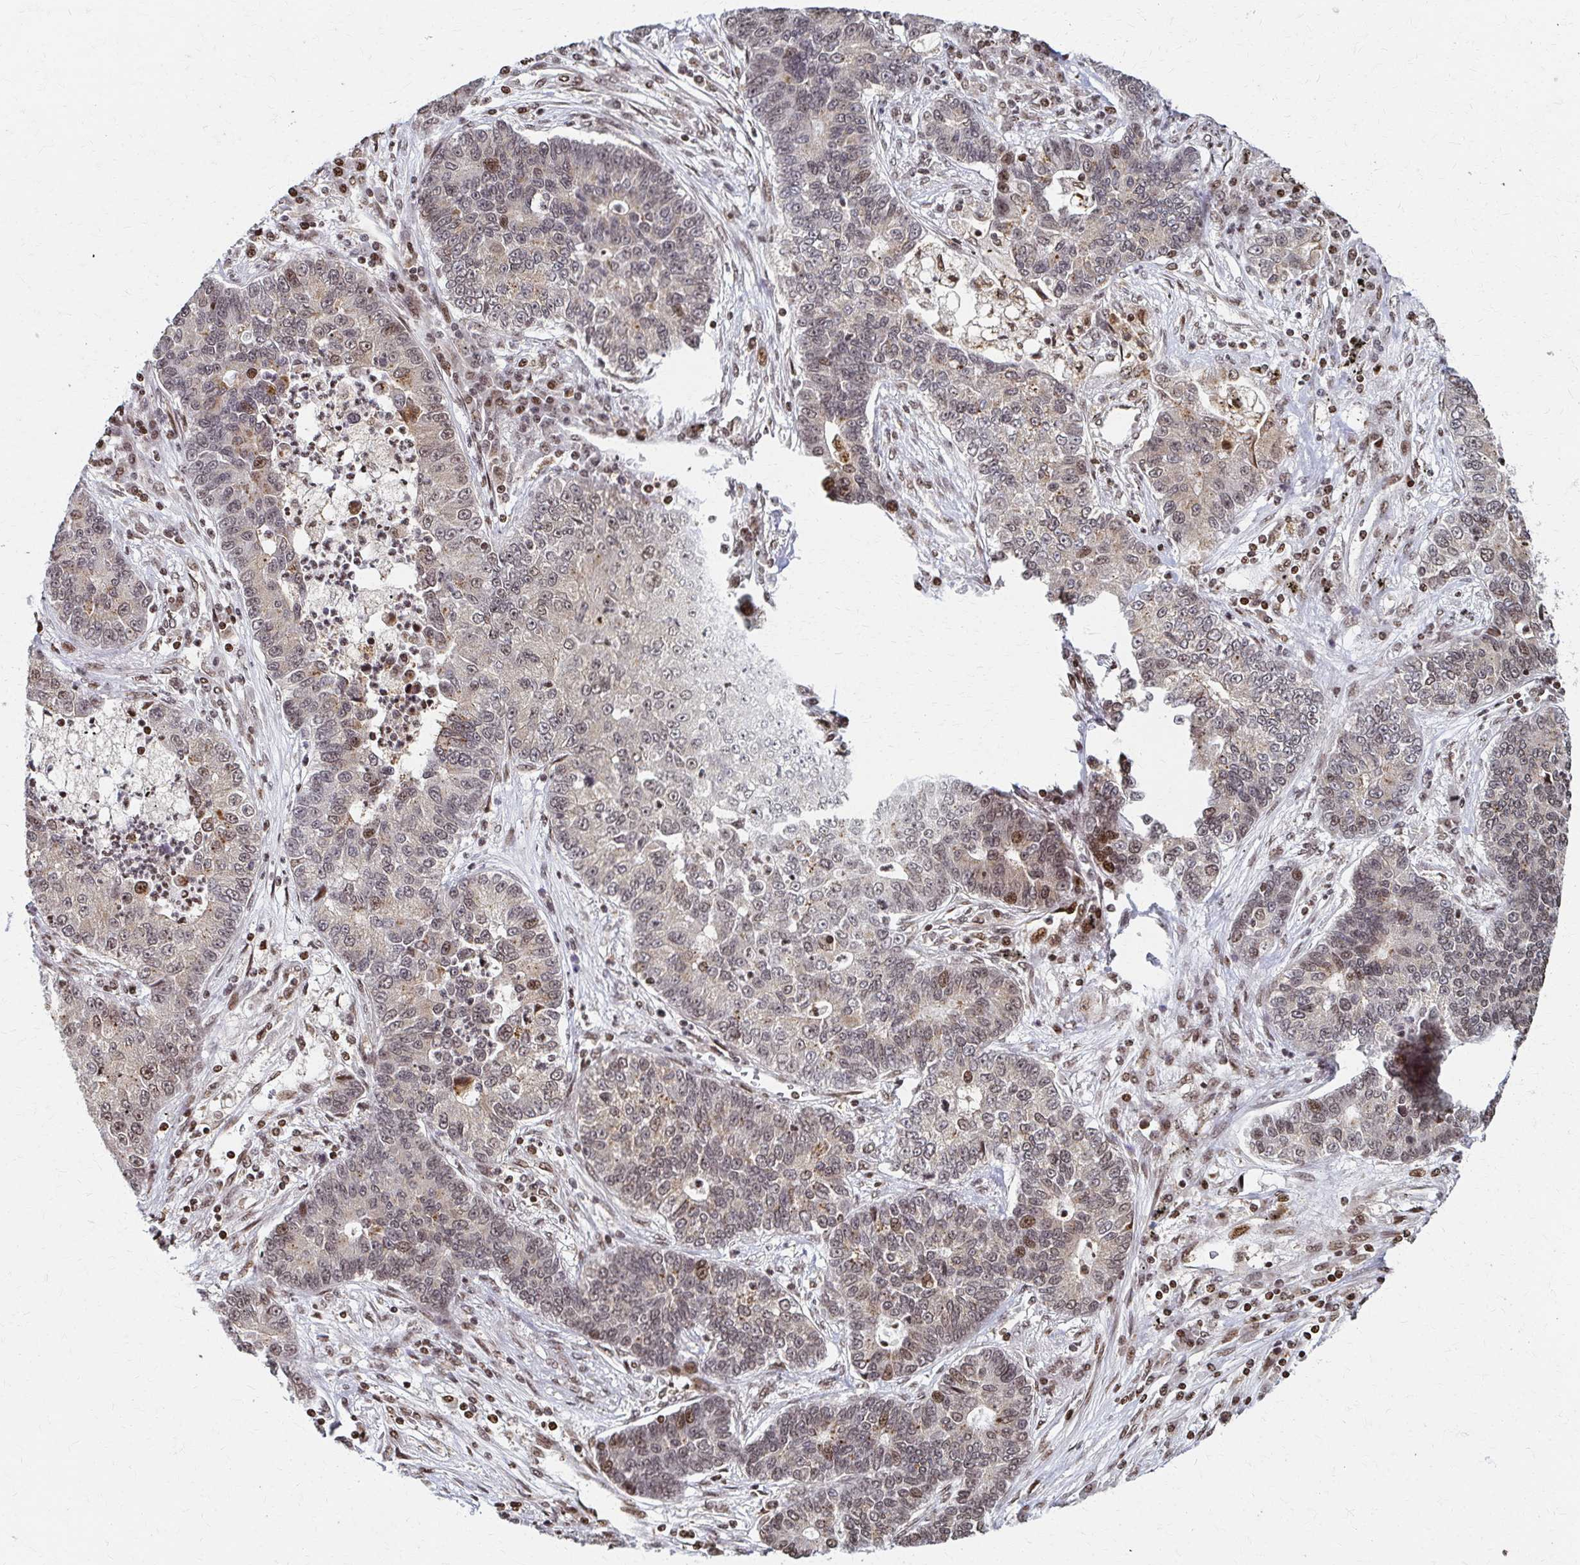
{"staining": {"intensity": "weak", "quantity": "<25%", "location": "nuclear"}, "tissue": "lung cancer", "cell_type": "Tumor cells", "image_type": "cancer", "snomed": [{"axis": "morphology", "description": "Adenocarcinoma, NOS"}, {"axis": "topography", "description": "Lung"}], "caption": "Micrograph shows no protein positivity in tumor cells of lung adenocarcinoma tissue.", "gene": "PSMD7", "patient": {"sex": "female", "age": 57}}